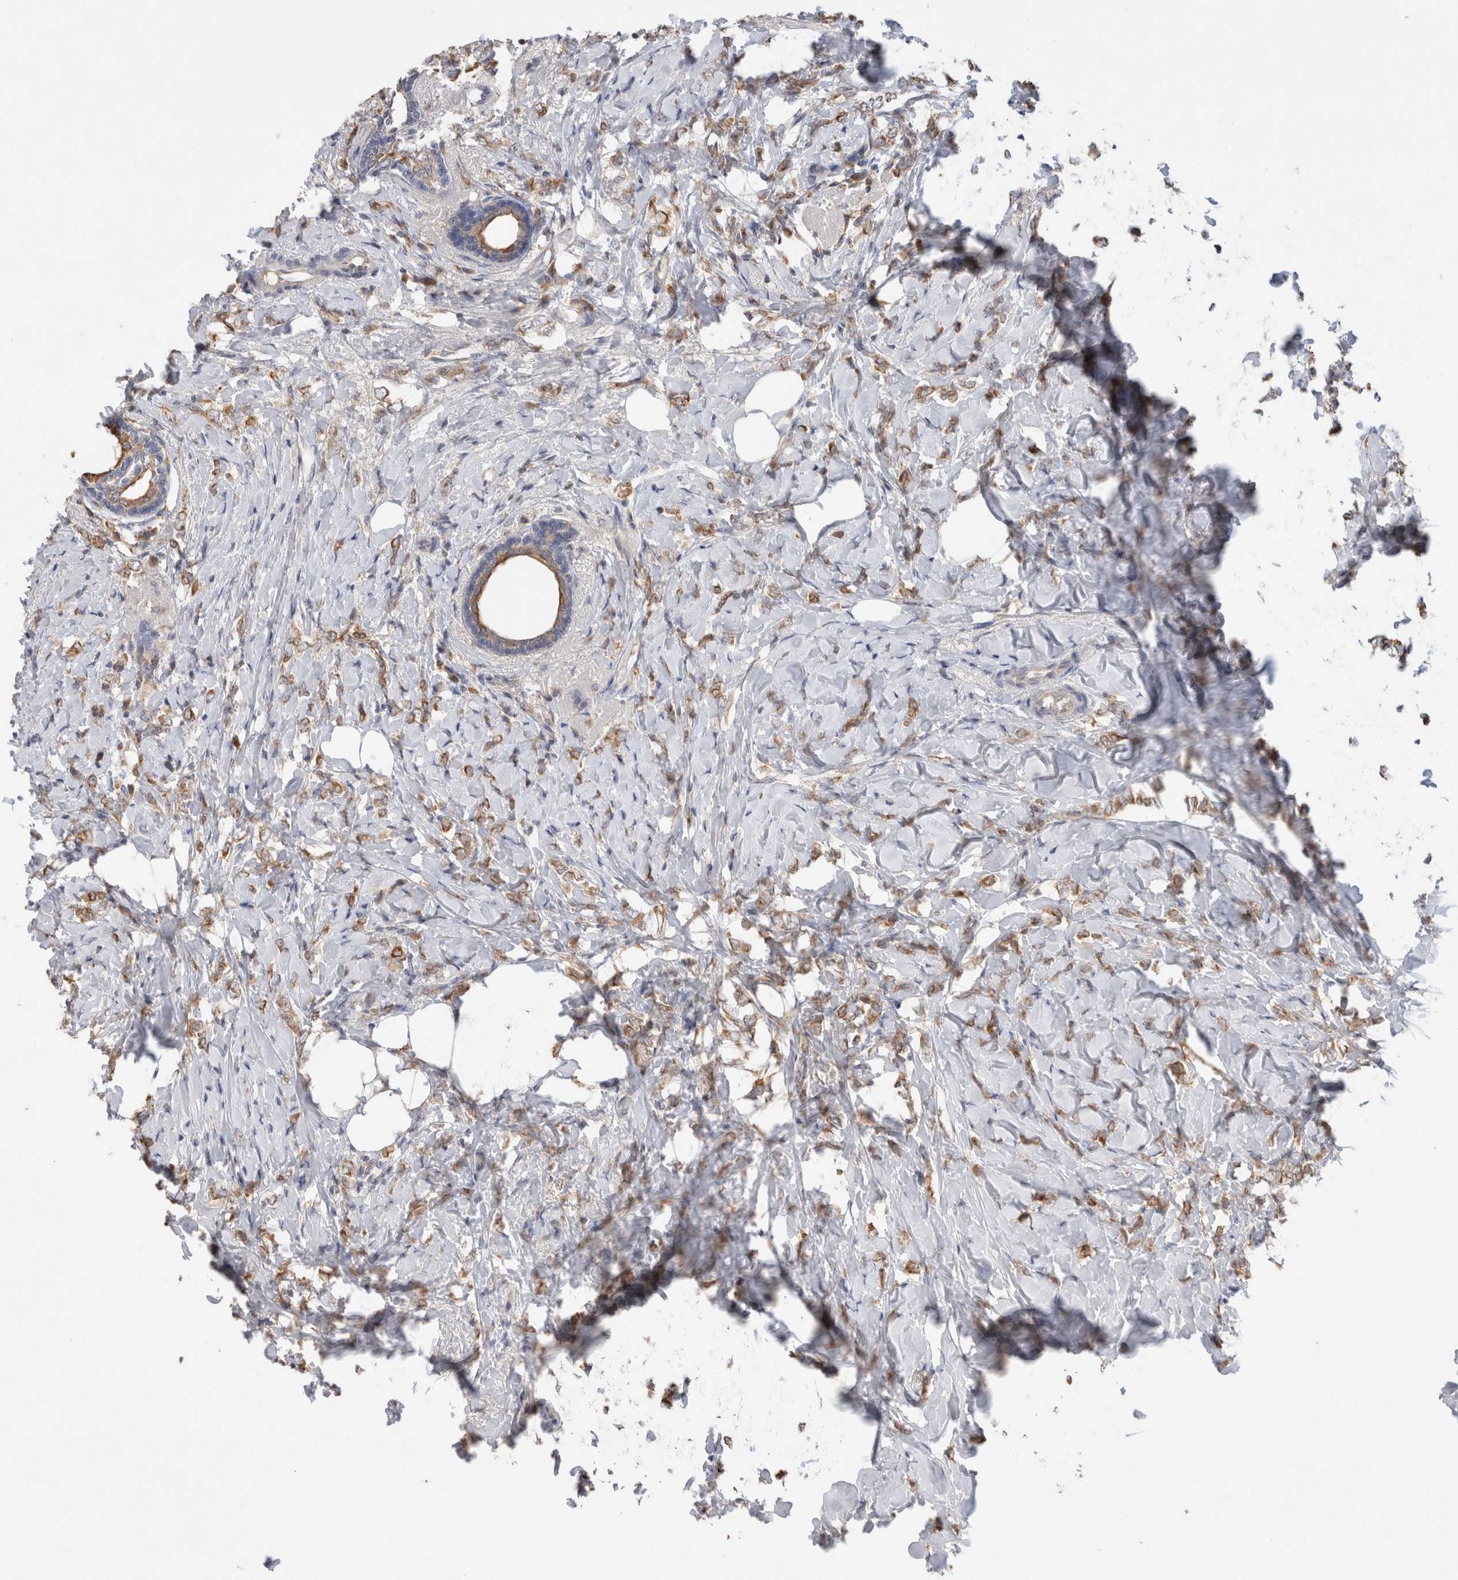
{"staining": {"intensity": "moderate", "quantity": ">75%", "location": "cytoplasmic/membranous"}, "tissue": "breast cancer", "cell_type": "Tumor cells", "image_type": "cancer", "snomed": [{"axis": "morphology", "description": "Normal tissue, NOS"}, {"axis": "morphology", "description": "Lobular carcinoma"}, {"axis": "topography", "description": "Breast"}], "caption": "A medium amount of moderate cytoplasmic/membranous expression is seen in approximately >75% of tumor cells in breast cancer tissue.", "gene": "GAS1", "patient": {"sex": "female", "age": 47}}